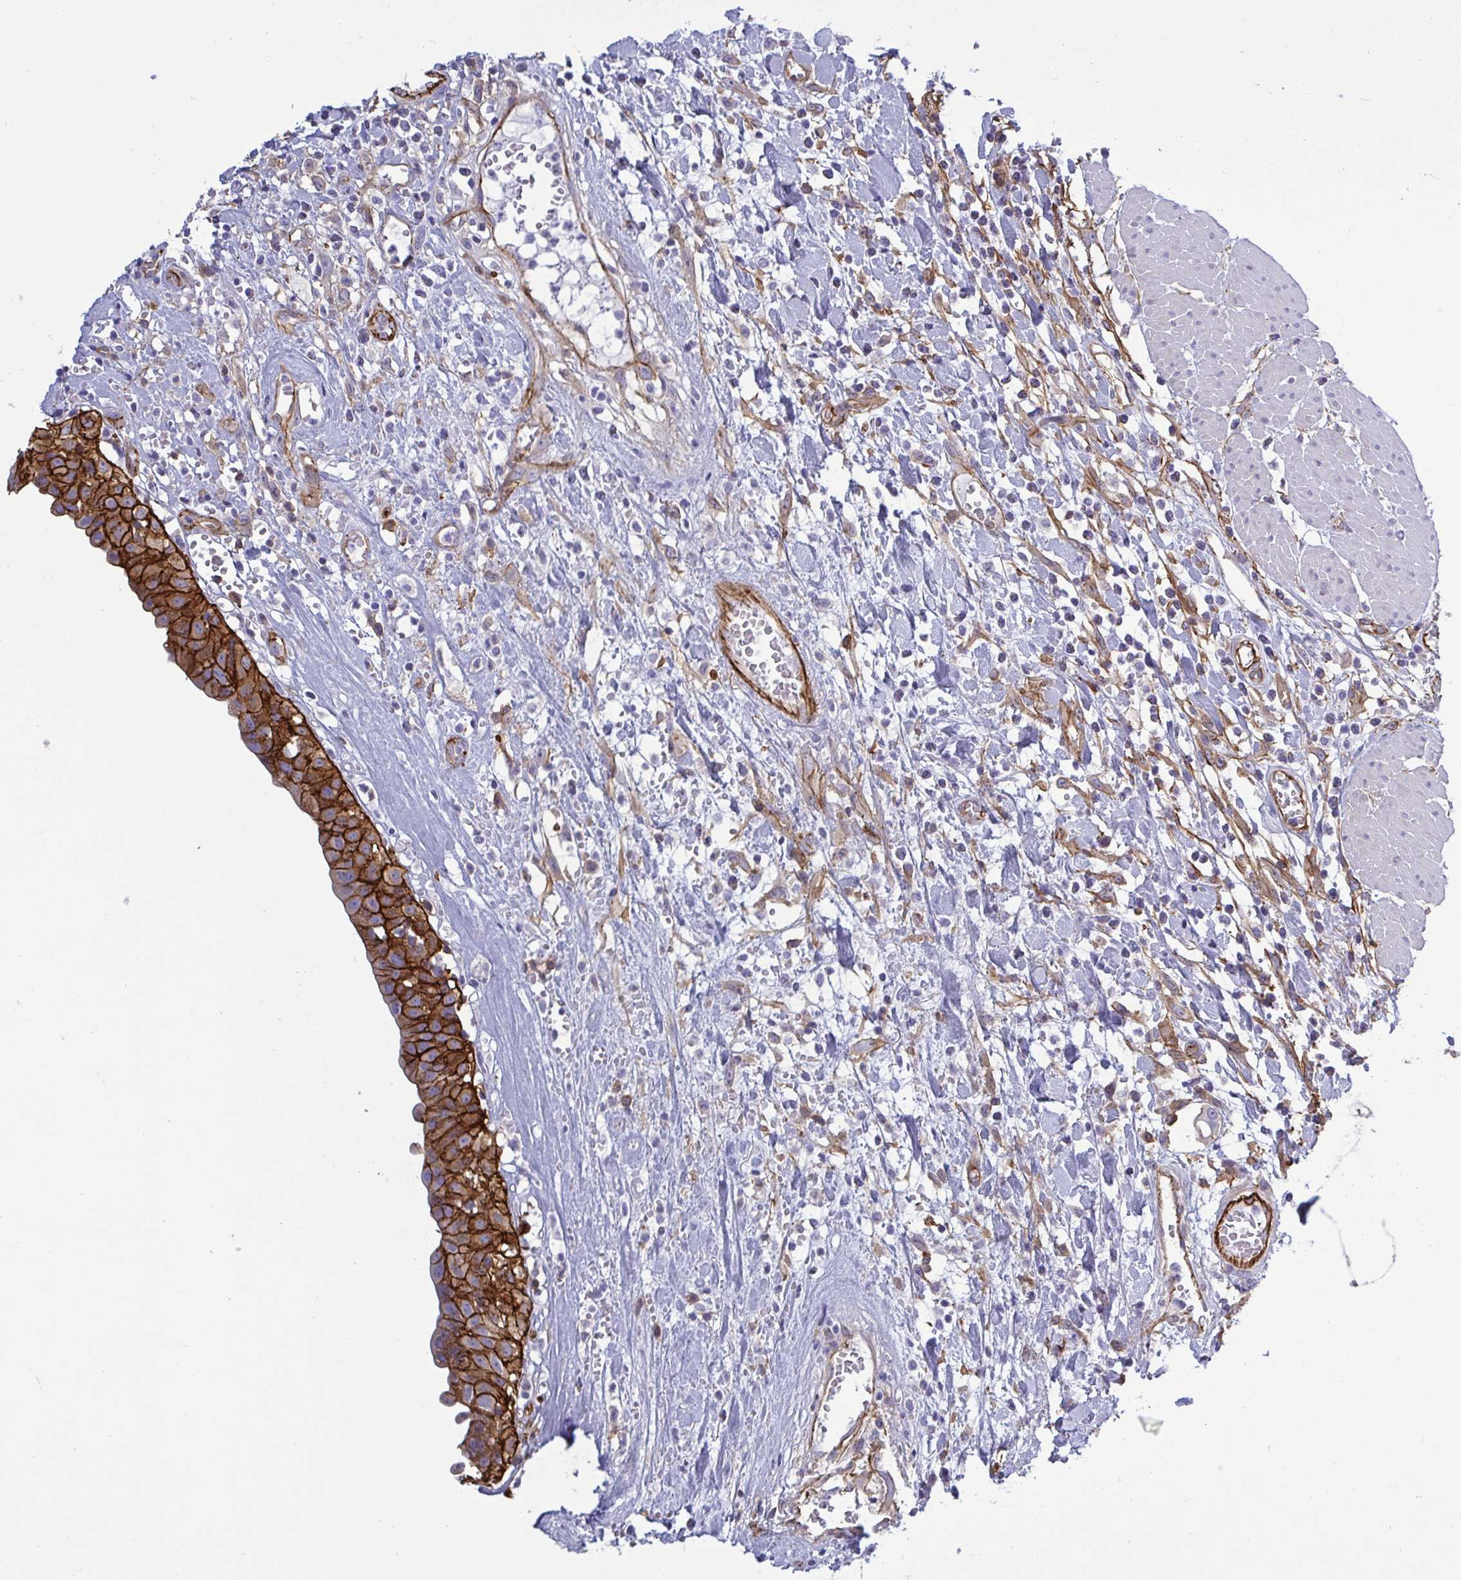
{"staining": {"intensity": "strong", "quantity": ">75%", "location": "cytoplasmic/membranous"}, "tissue": "urinary bladder", "cell_type": "Urothelial cells", "image_type": "normal", "snomed": [{"axis": "morphology", "description": "Normal tissue, NOS"}, {"axis": "topography", "description": "Urinary bladder"}], "caption": "The photomicrograph displays a brown stain indicating the presence of a protein in the cytoplasmic/membranous of urothelial cells in urinary bladder.", "gene": "LIMA1", "patient": {"sex": "male", "age": 64}}